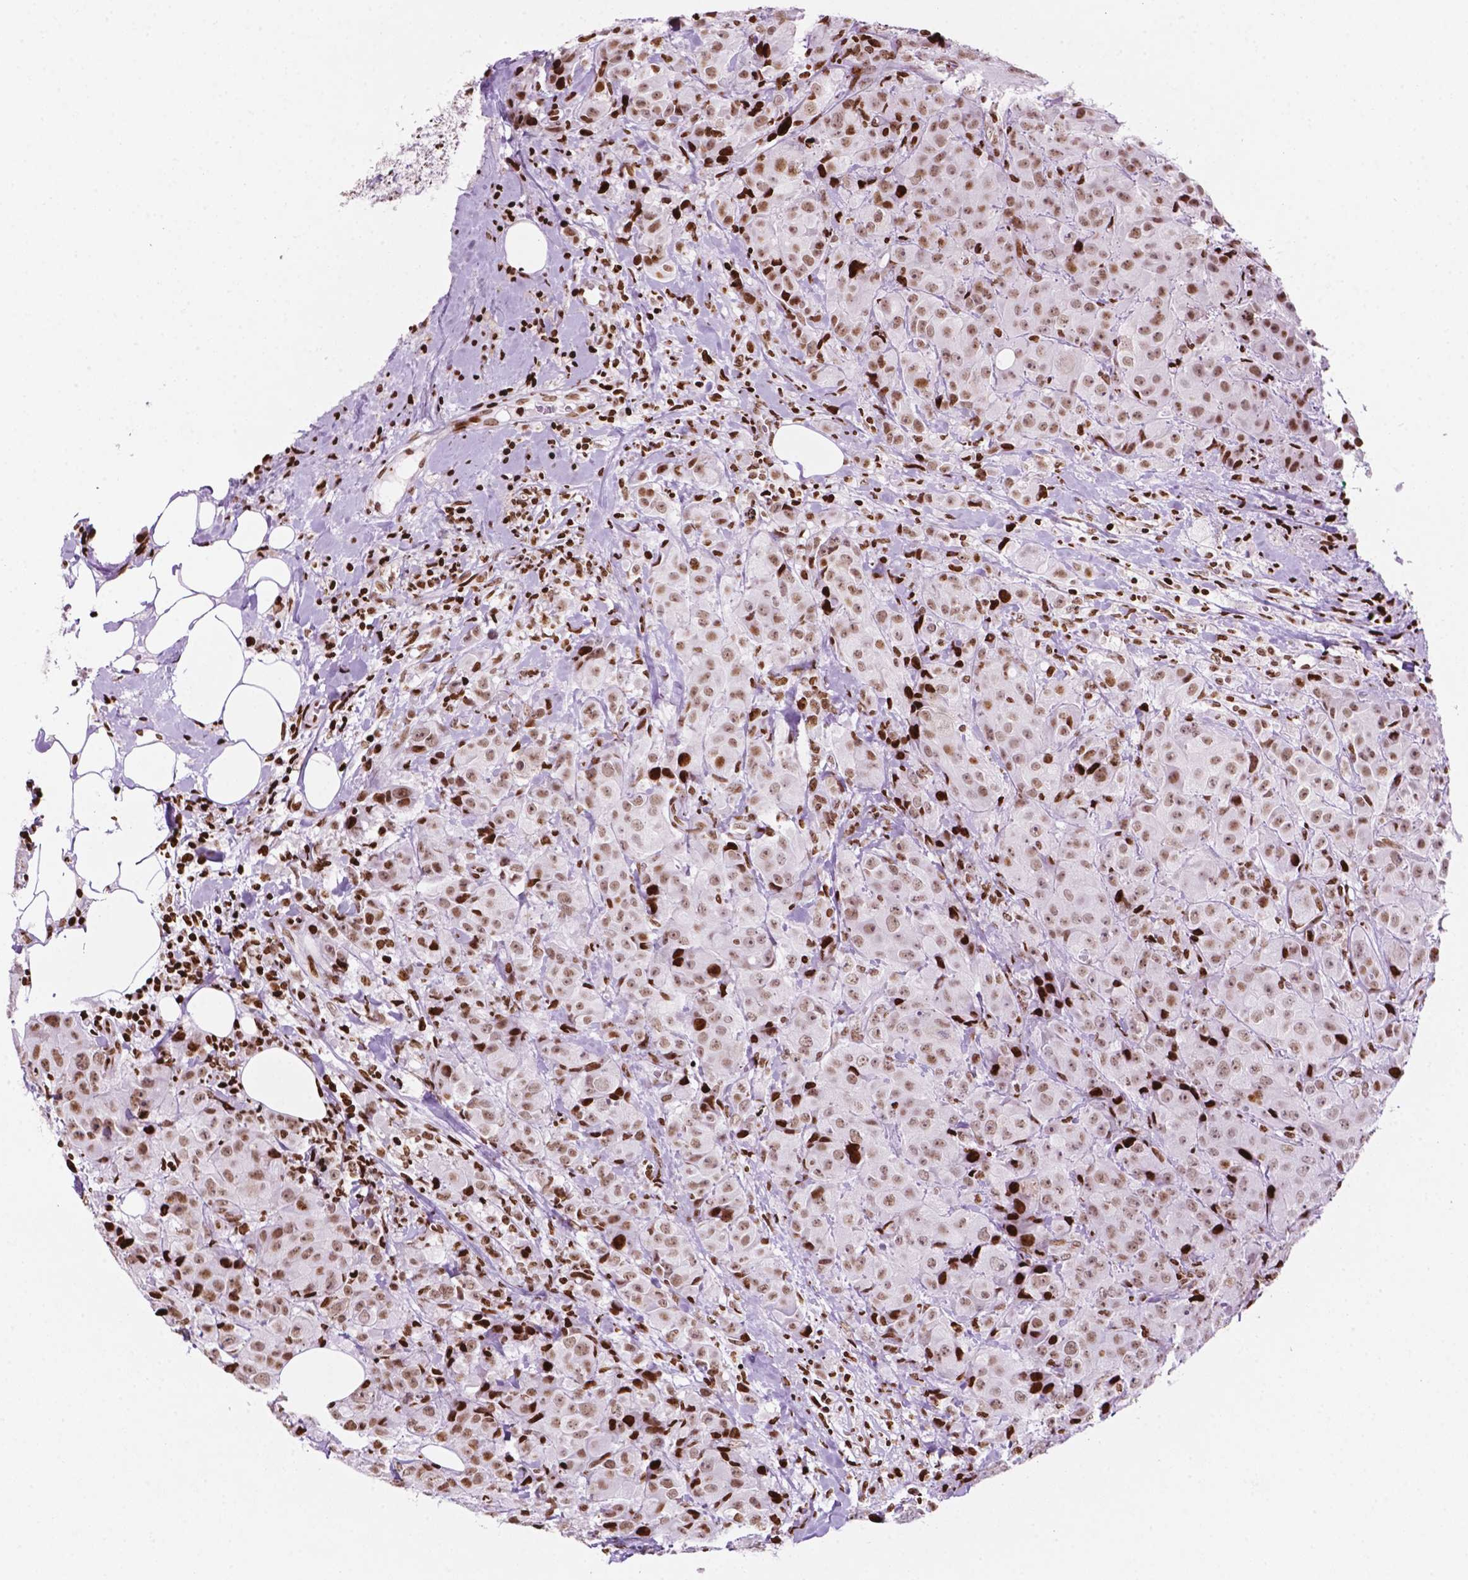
{"staining": {"intensity": "moderate", "quantity": ">75%", "location": "nuclear"}, "tissue": "breast cancer", "cell_type": "Tumor cells", "image_type": "cancer", "snomed": [{"axis": "morphology", "description": "Normal tissue, NOS"}, {"axis": "morphology", "description": "Duct carcinoma"}, {"axis": "topography", "description": "Breast"}], "caption": "Moderate nuclear protein positivity is seen in approximately >75% of tumor cells in breast cancer.", "gene": "TMEM250", "patient": {"sex": "female", "age": 43}}